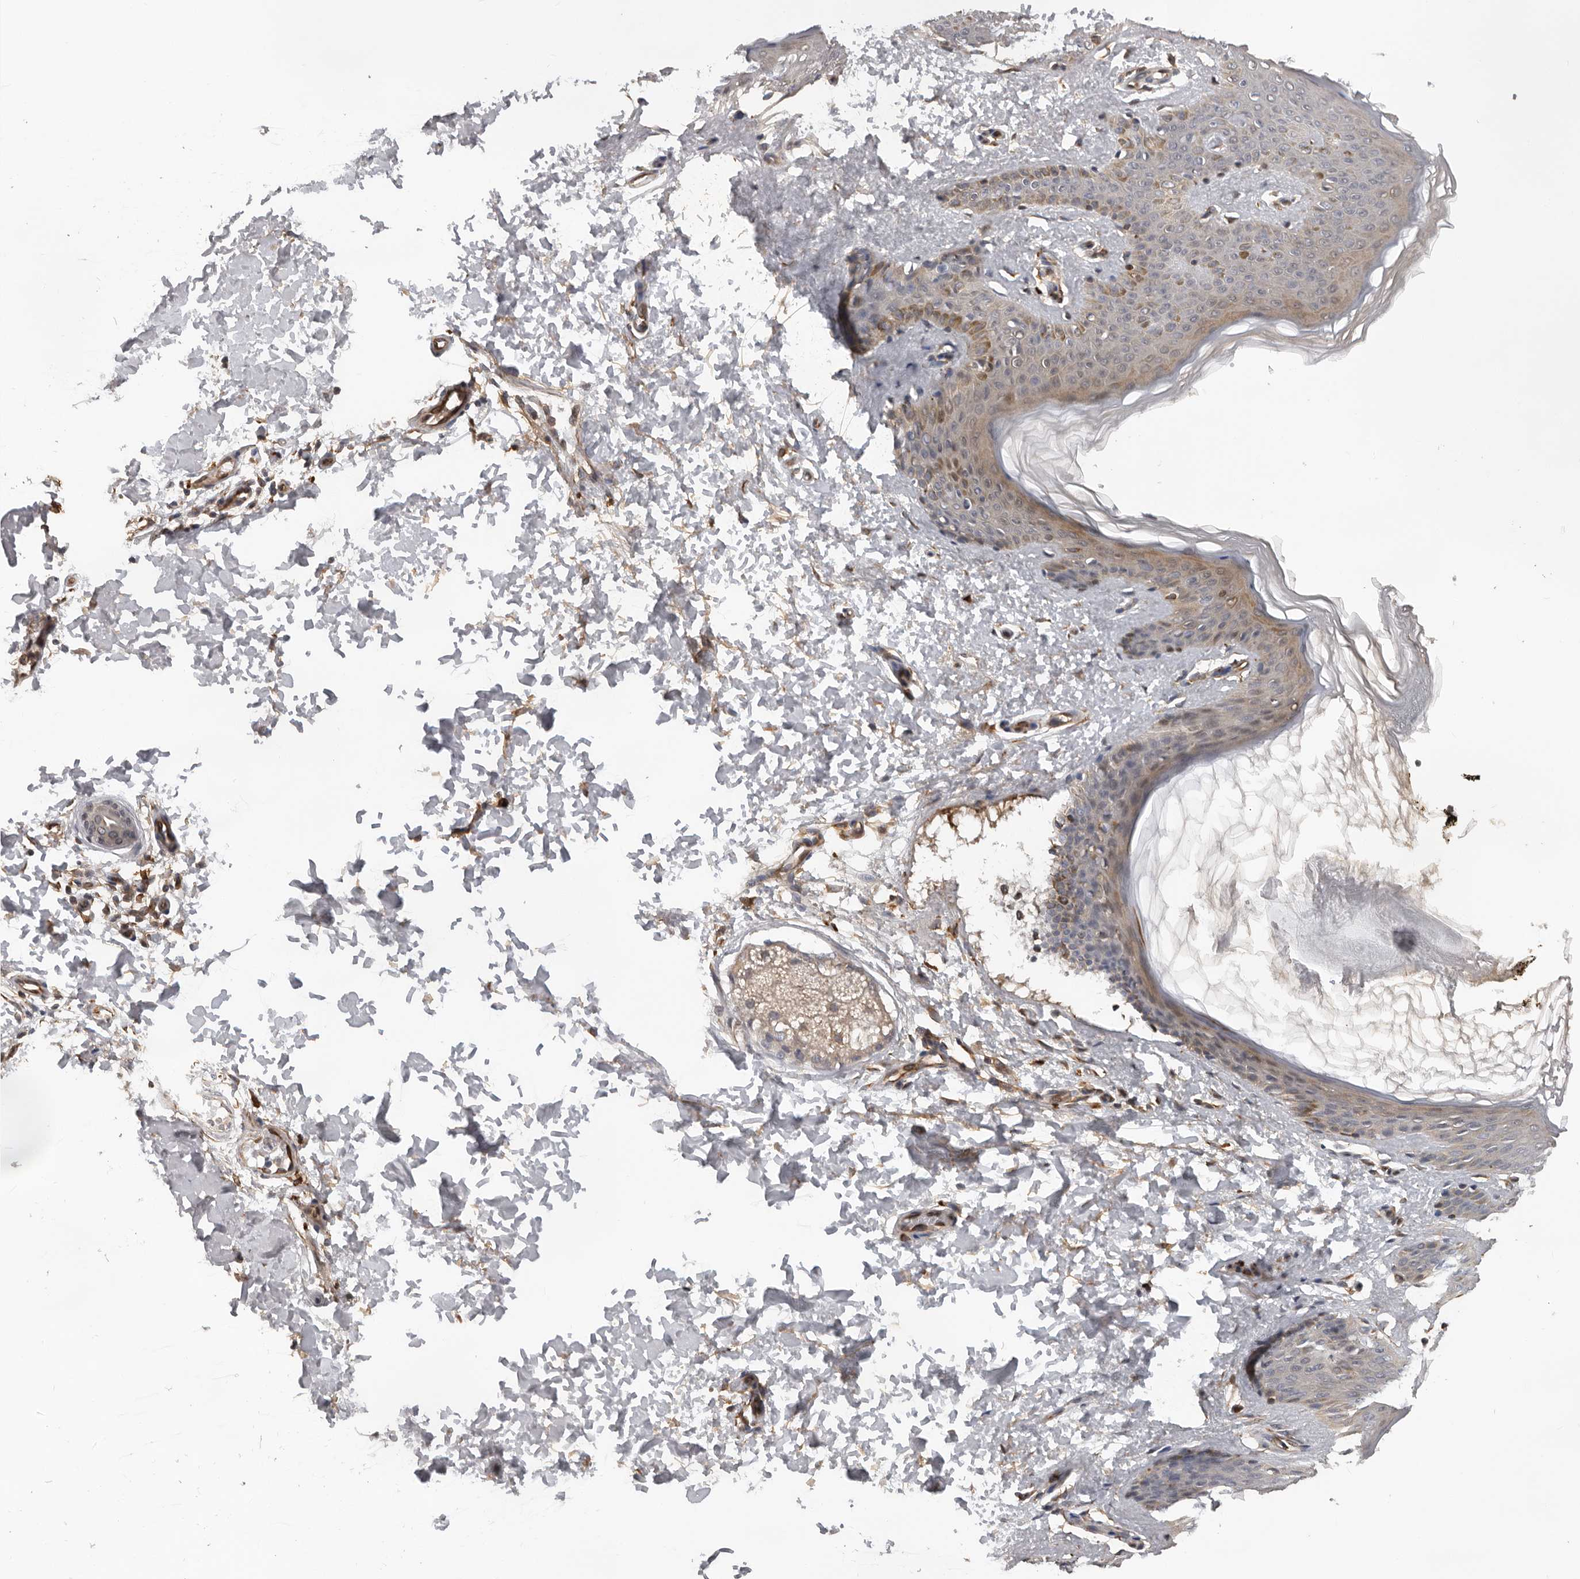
{"staining": {"intensity": "moderate", "quantity": ">75%", "location": "cytoplasmic/membranous"}, "tissue": "skin", "cell_type": "Fibroblasts", "image_type": "normal", "snomed": [{"axis": "morphology", "description": "Normal tissue, NOS"}, {"axis": "morphology", "description": "Neoplasm, benign, NOS"}, {"axis": "topography", "description": "Skin"}, {"axis": "topography", "description": "Soft tissue"}], "caption": "A histopathology image of skin stained for a protein demonstrates moderate cytoplasmic/membranous brown staining in fibroblasts.", "gene": "RNF157", "patient": {"sex": "male", "age": 26}}